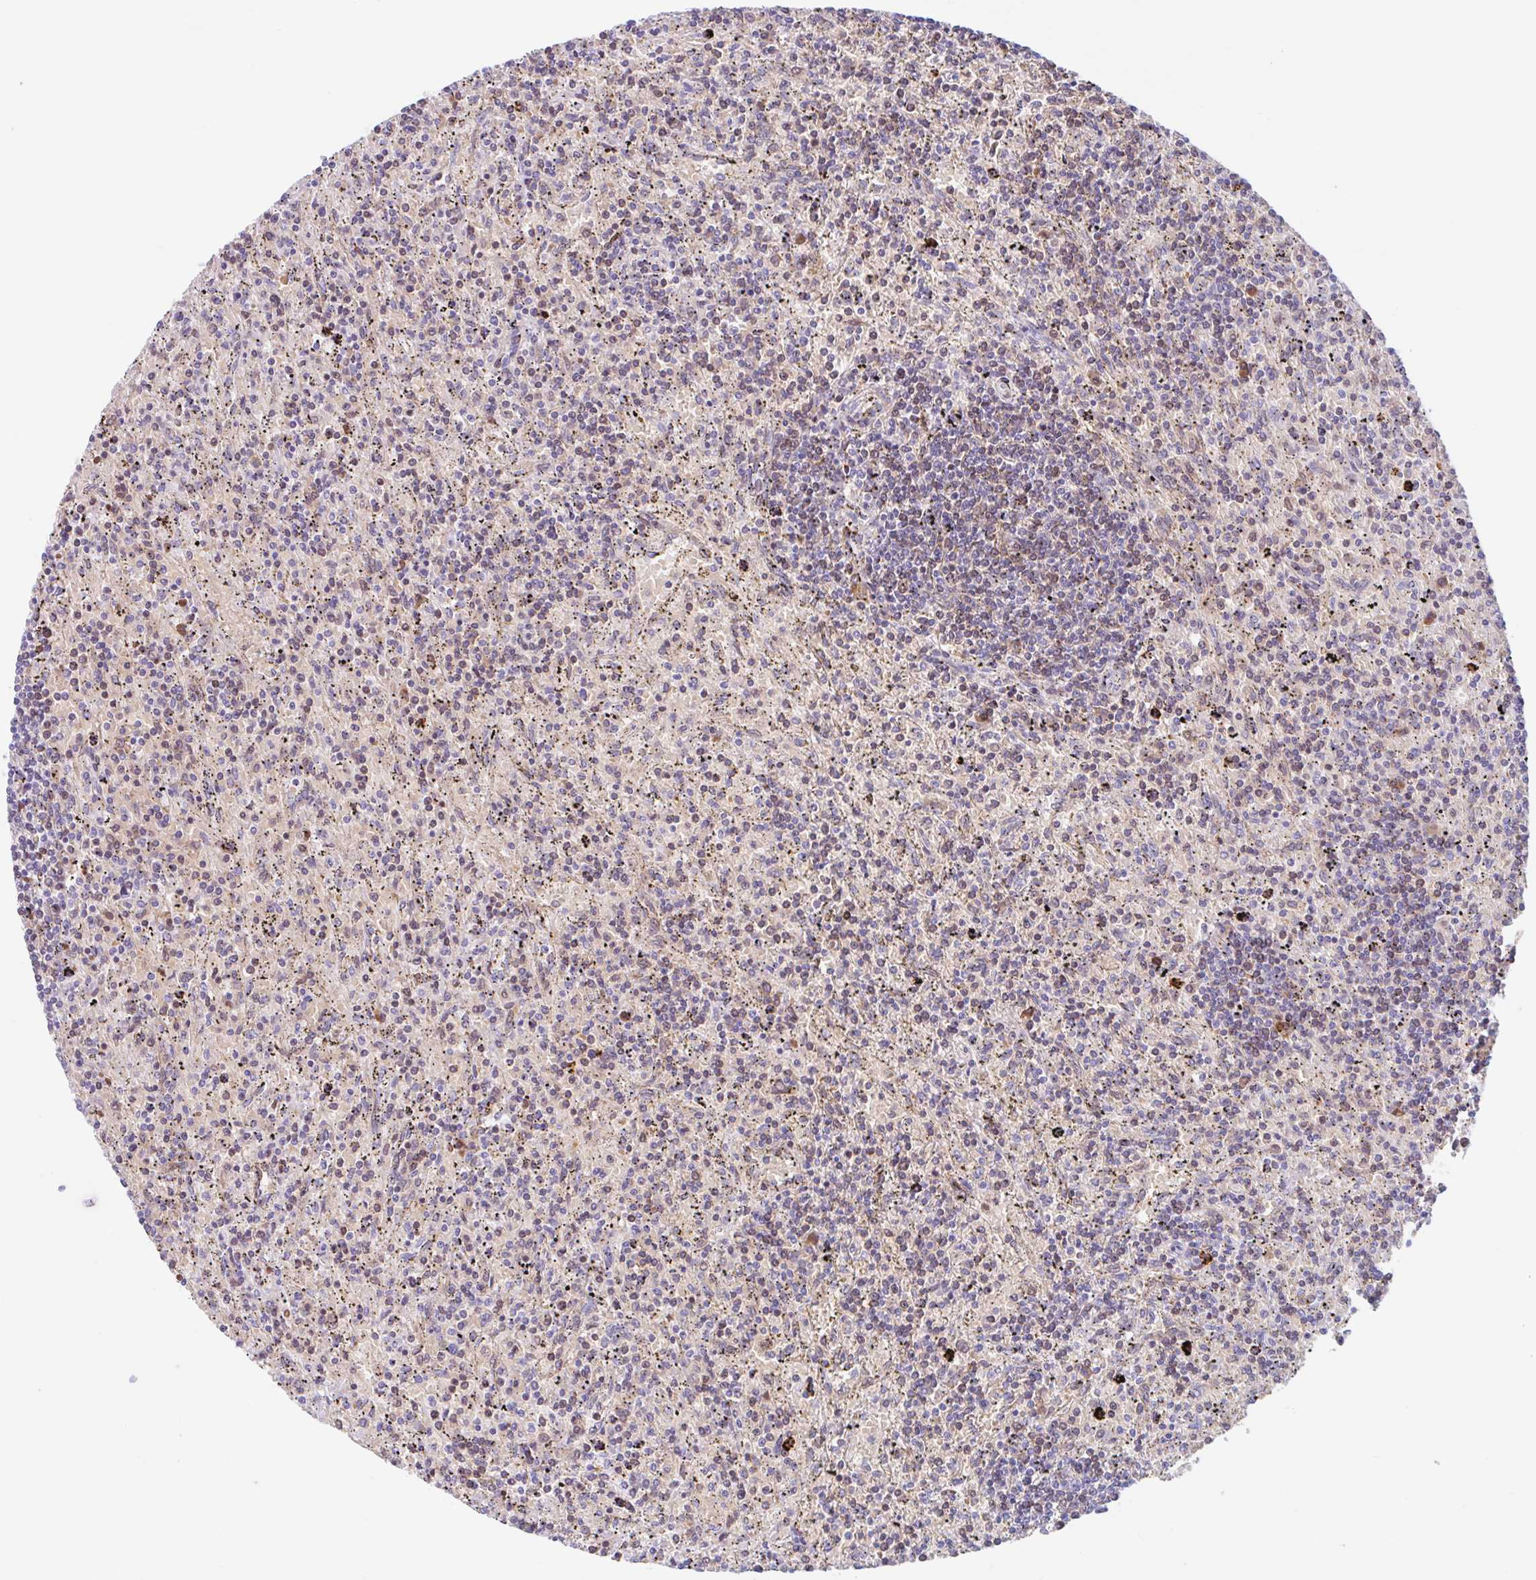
{"staining": {"intensity": "moderate", "quantity": "25%-75%", "location": "cytoplasmic/membranous"}, "tissue": "lymphoma", "cell_type": "Tumor cells", "image_type": "cancer", "snomed": [{"axis": "morphology", "description": "Malignant lymphoma, non-Hodgkin's type, Low grade"}, {"axis": "topography", "description": "Spleen"}], "caption": "A micrograph showing moderate cytoplasmic/membranous staining in about 25%-75% of tumor cells in lymphoma, as visualized by brown immunohistochemical staining.", "gene": "ANKRD9", "patient": {"sex": "male", "age": 76}}